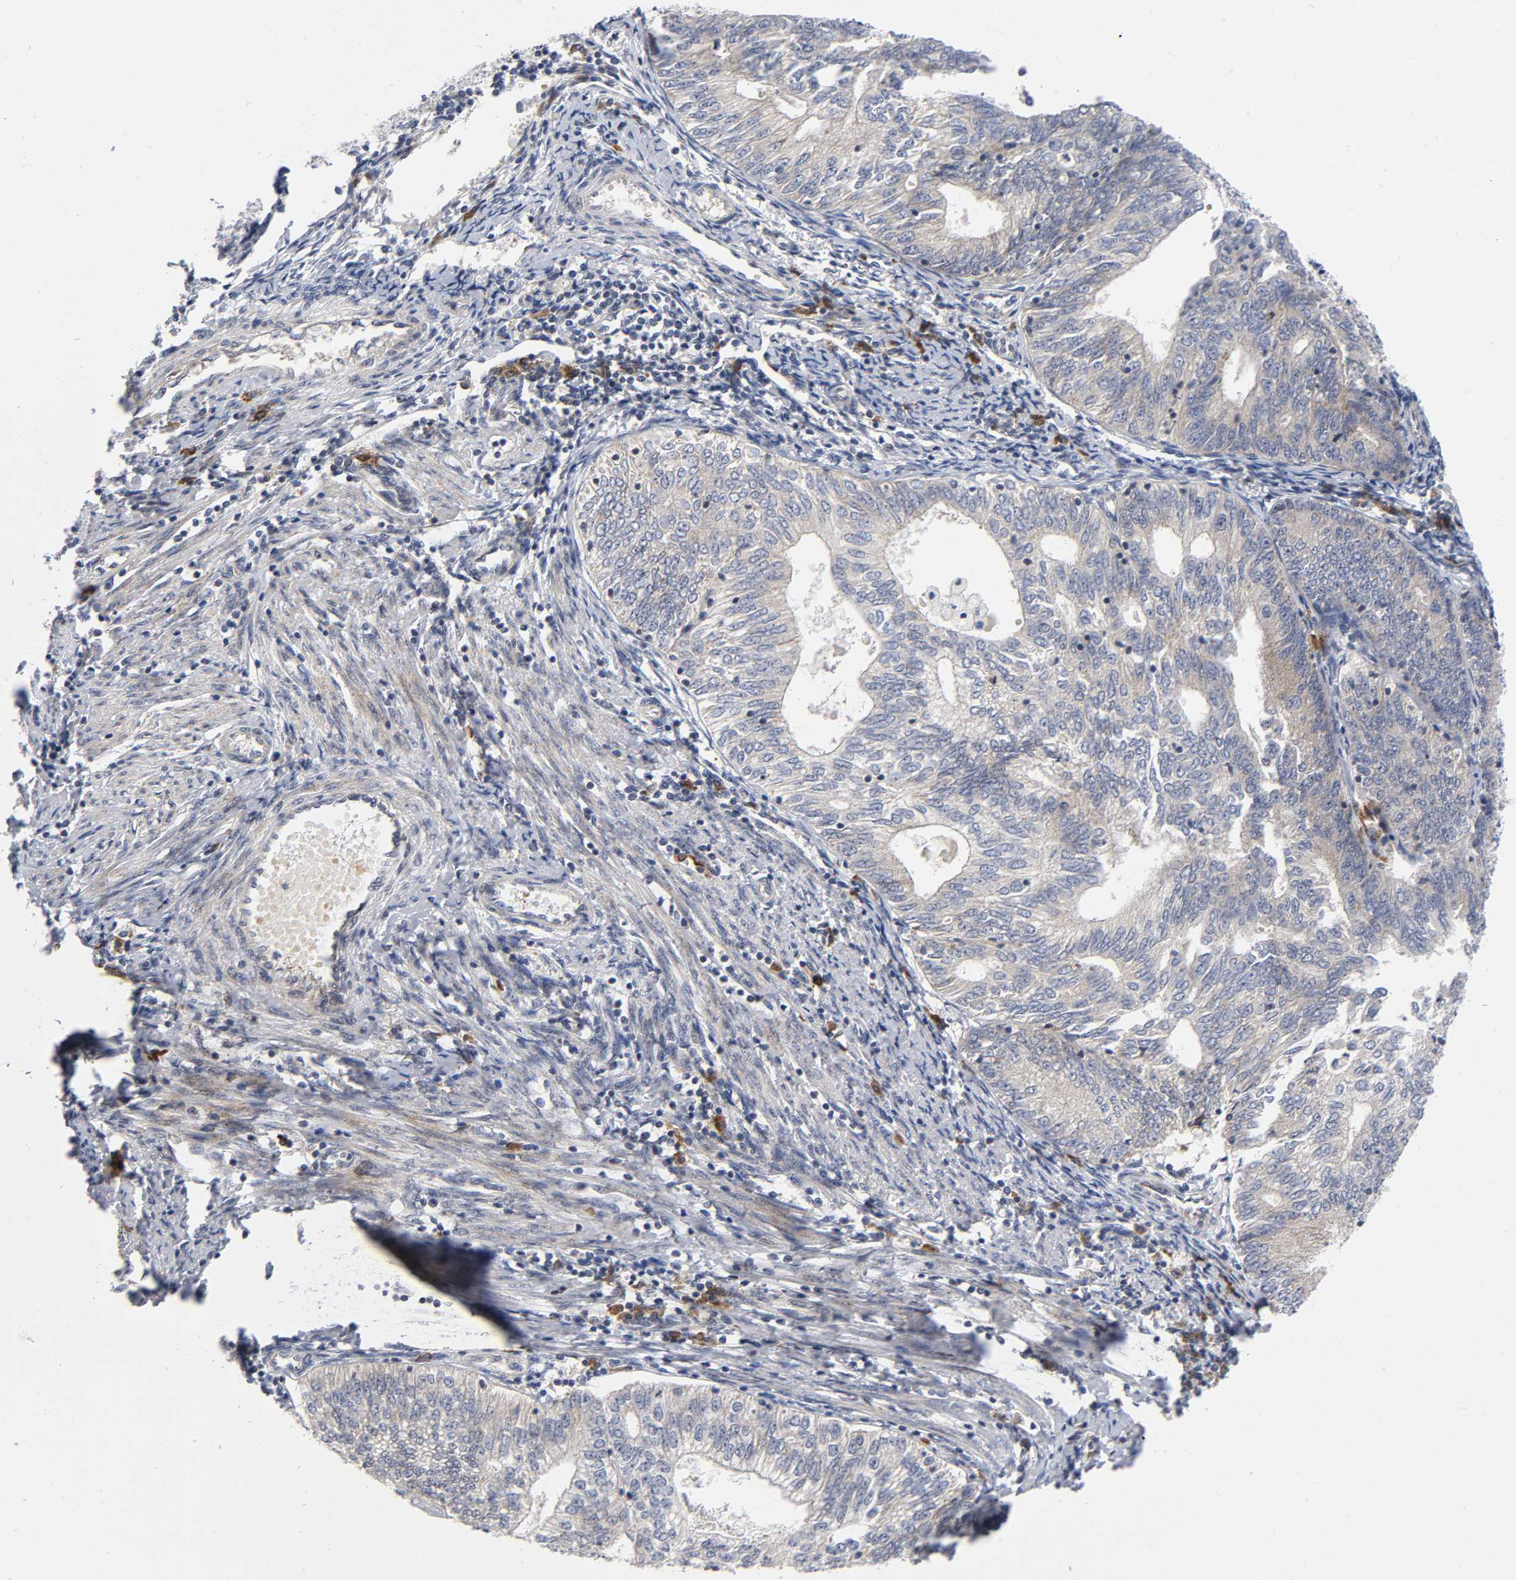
{"staining": {"intensity": "weak", "quantity": ">75%", "location": "cytoplasmic/membranous"}, "tissue": "endometrial cancer", "cell_type": "Tumor cells", "image_type": "cancer", "snomed": [{"axis": "morphology", "description": "Adenocarcinoma, NOS"}, {"axis": "topography", "description": "Endometrium"}], "caption": "IHC histopathology image of human endometrial cancer (adenocarcinoma) stained for a protein (brown), which exhibits low levels of weak cytoplasmic/membranous staining in about >75% of tumor cells.", "gene": "EIF5", "patient": {"sex": "female", "age": 69}}